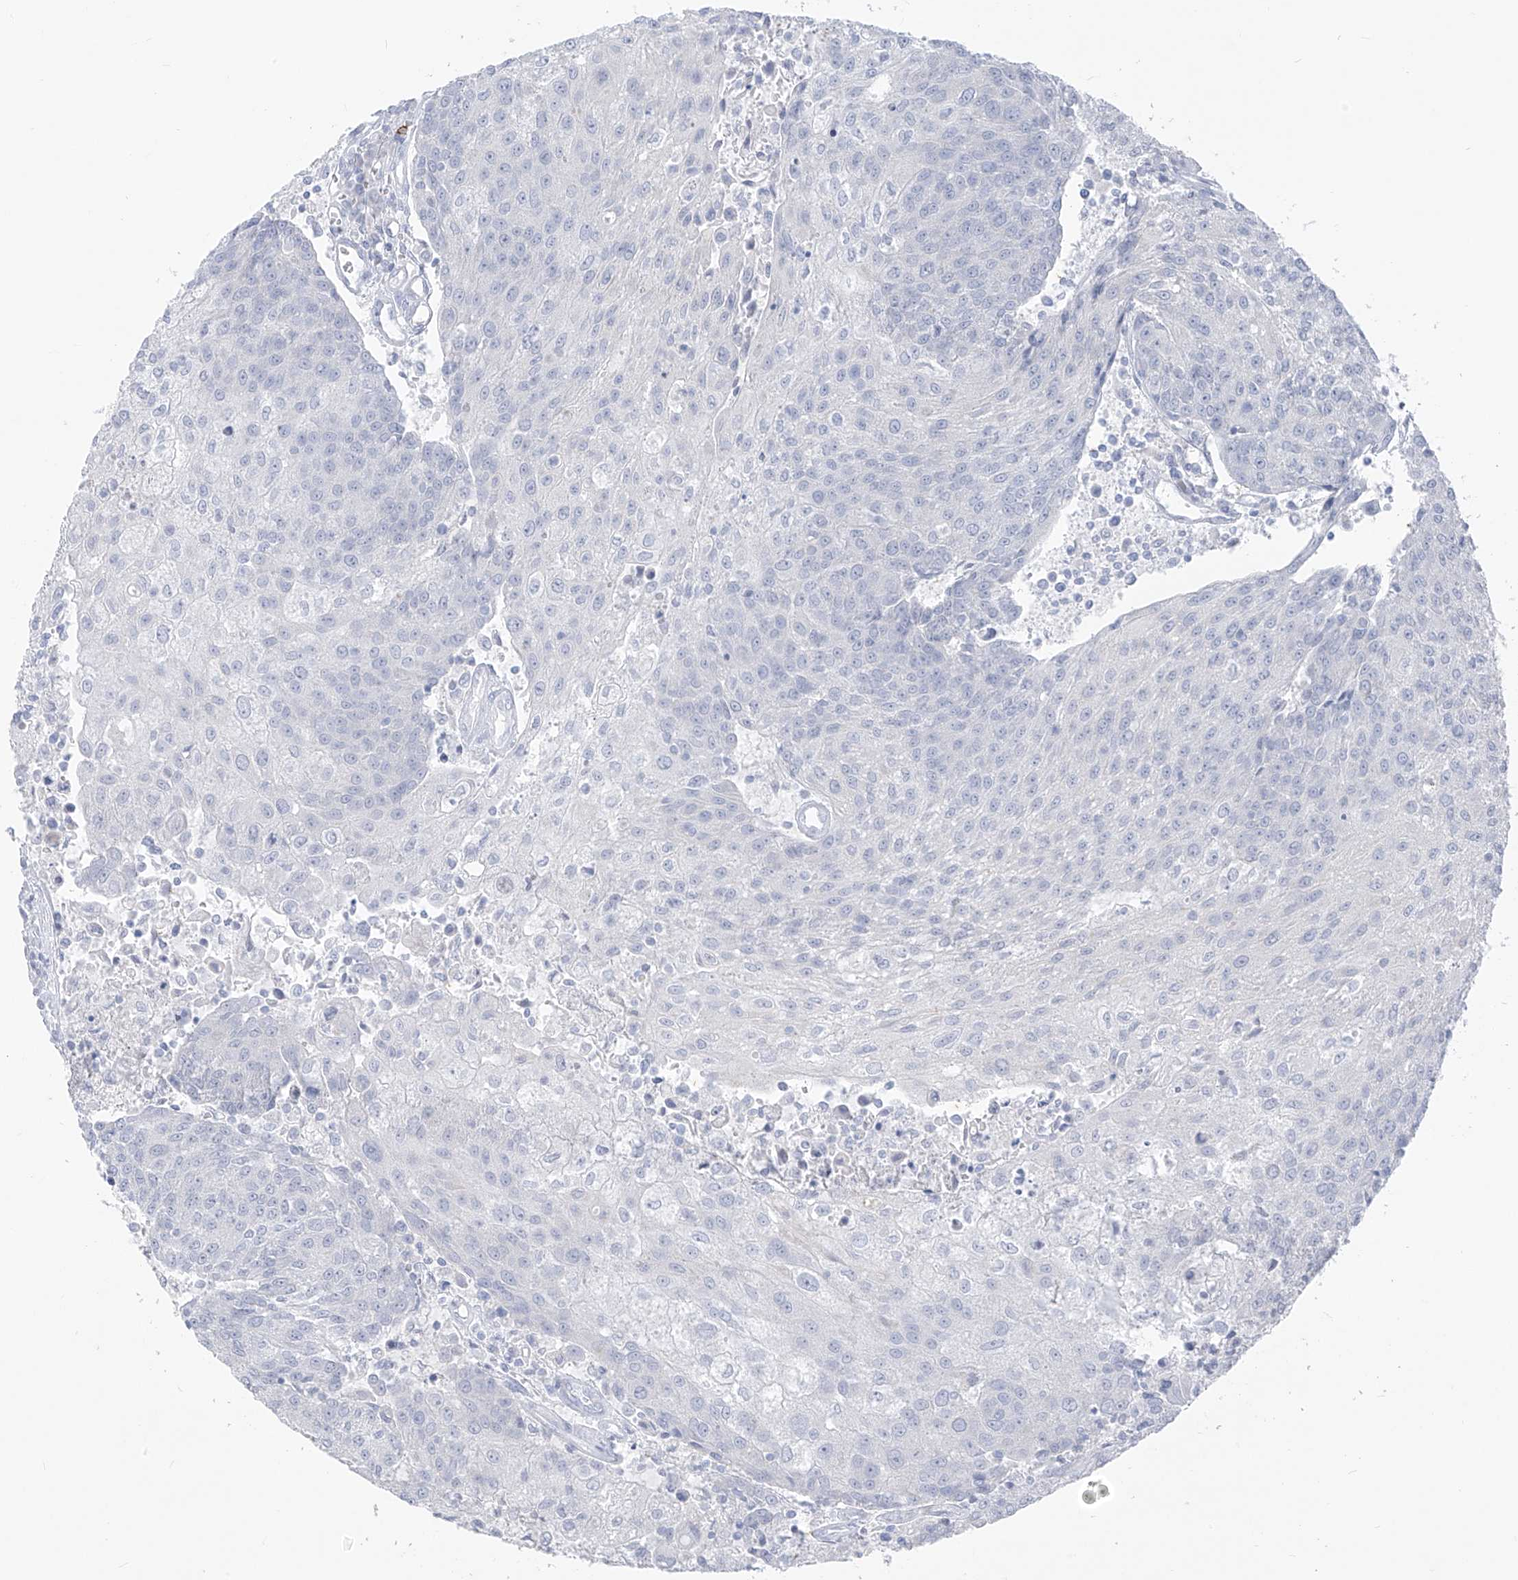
{"staining": {"intensity": "negative", "quantity": "none", "location": "none"}, "tissue": "urothelial cancer", "cell_type": "Tumor cells", "image_type": "cancer", "snomed": [{"axis": "morphology", "description": "Urothelial carcinoma, High grade"}, {"axis": "topography", "description": "Urinary bladder"}], "caption": "This is an immunohistochemistry (IHC) photomicrograph of human urothelial cancer. There is no positivity in tumor cells.", "gene": "CX3CR1", "patient": {"sex": "female", "age": 85}}